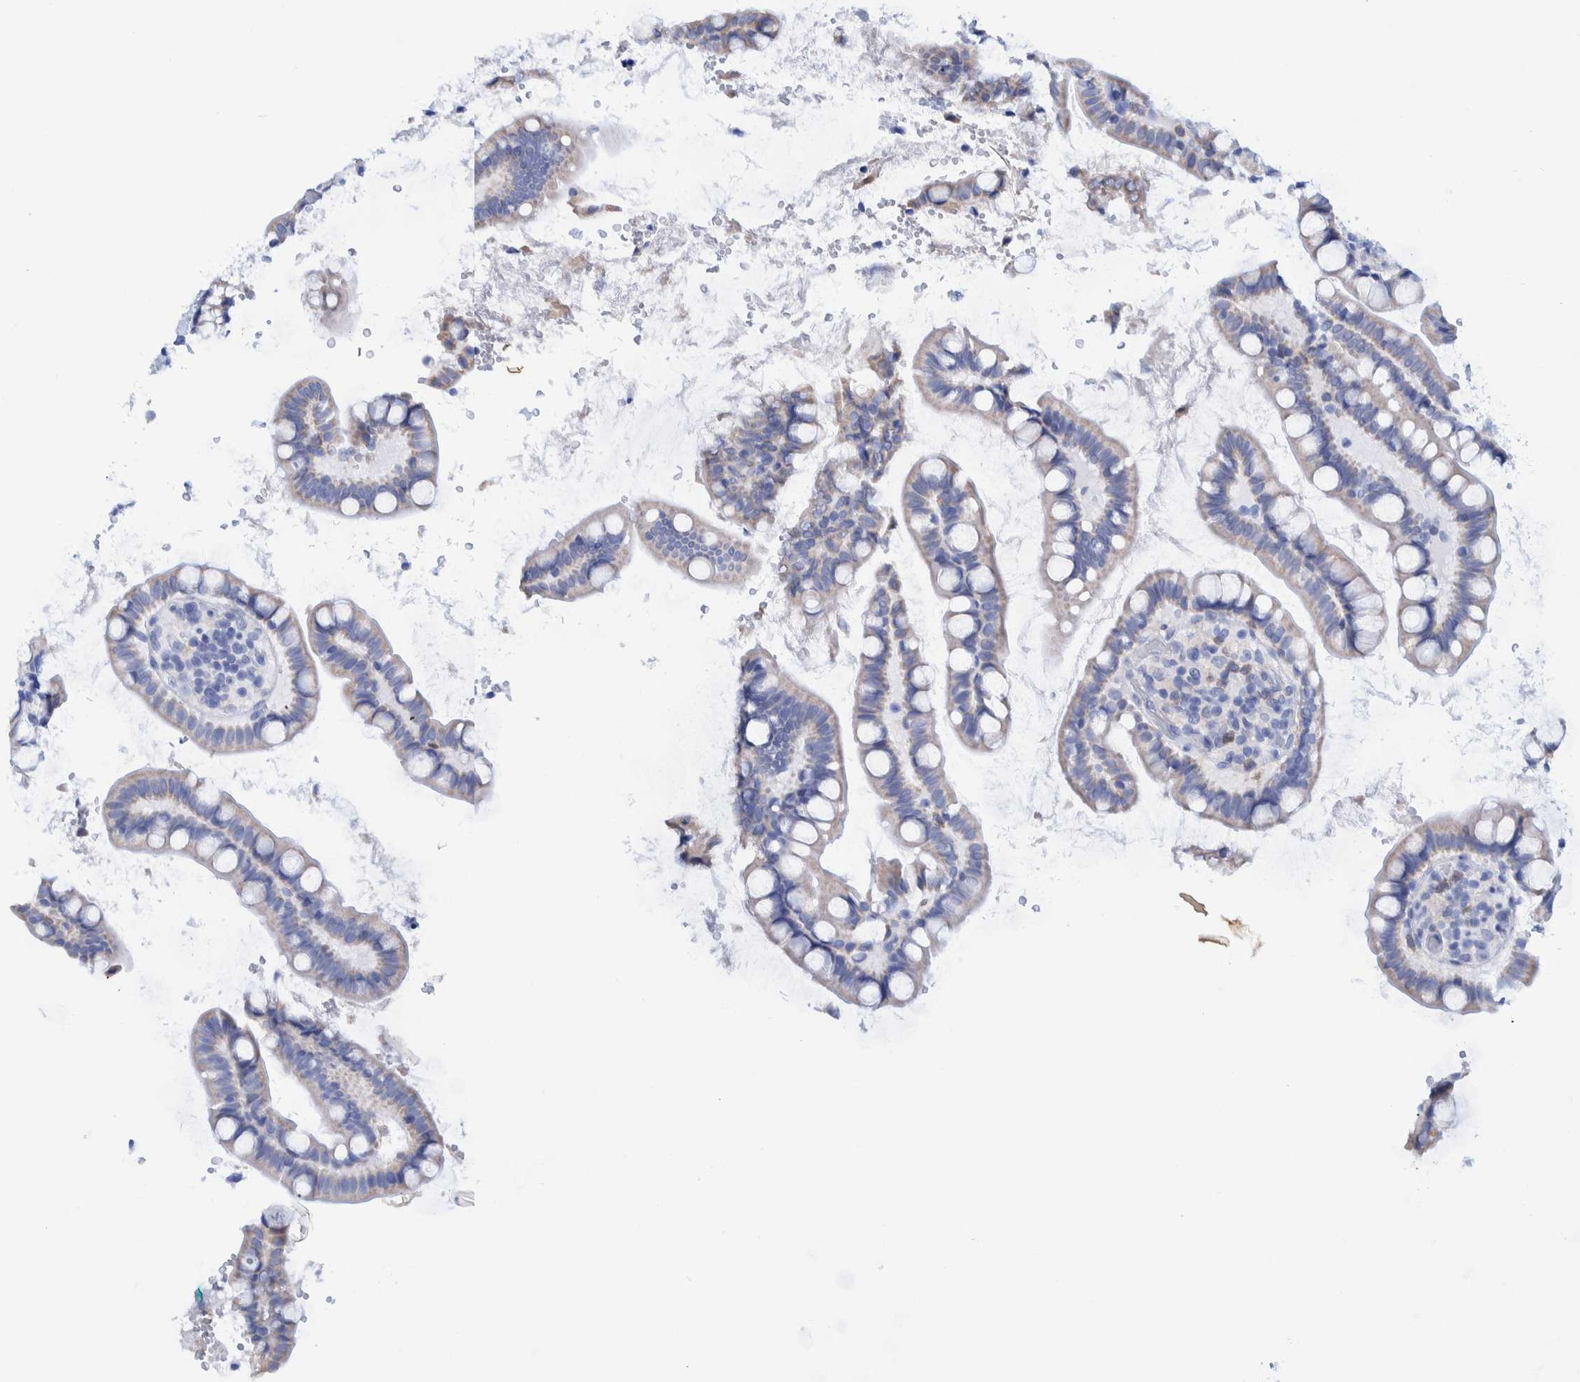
{"staining": {"intensity": "negative", "quantity": "none", "location": "none"}, "tissue": "small intestine", "cell_type": "Glandular cells", "image_type": "normal", "snomed": [{"axis": "morphology", "description": "Normal tissue, NOS"}, {"axis": "topography", "description": "Smooth muscle"}, {"axis": "topography", "description": "Small intestine"}], "caption": "This is a micrograph of immunohistochemistry staining of normal small intestine, which shows no positivity in glandular cells. Nuclei are stained in blue.", "gene": "KRT14", "patient": {"sex": "female", "age": 84}}